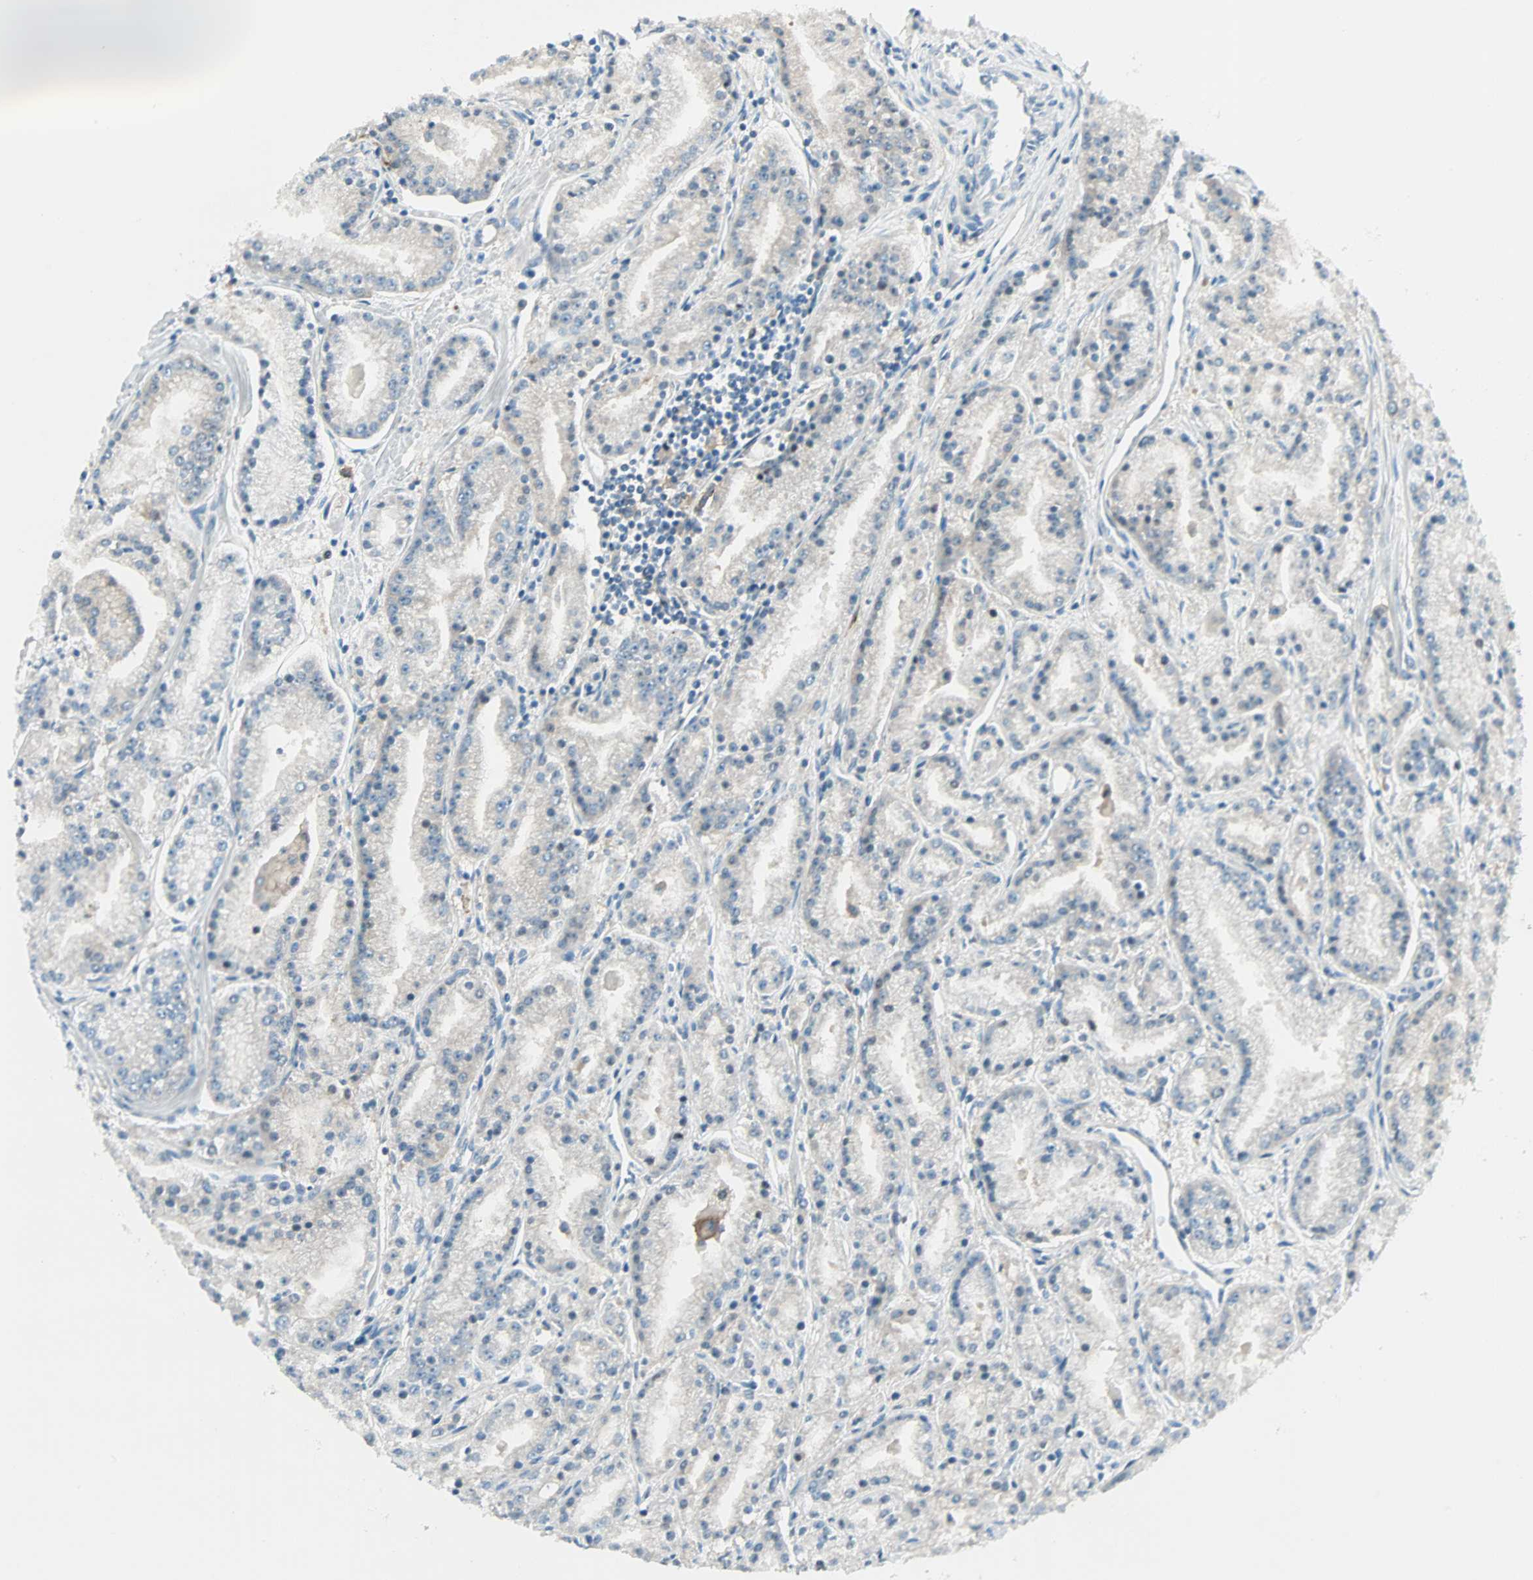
{"staining": {"intensity": "negative", "quantity": "none", "location": "none"}, "tissue": "prostate cancer", "cell_type": "Tumor cells", "image_type": "cancer", "snomed": [{"axis": "morphology", "description": "Adenocarcinoma, High grade"}, {"axis": "topography", "description": "Prostate"}], "caption": "The immunohistochemistry micrograph has no significant staining in tumor cells of prostate cancer (high-grade adenocarcinoma) tissue. (DAB (3,3'-diaminobenzidine) IHC with hematoxylin counter stain).", "gene": "SMIM8", "patient": {"sex": "male", "age": 61}}